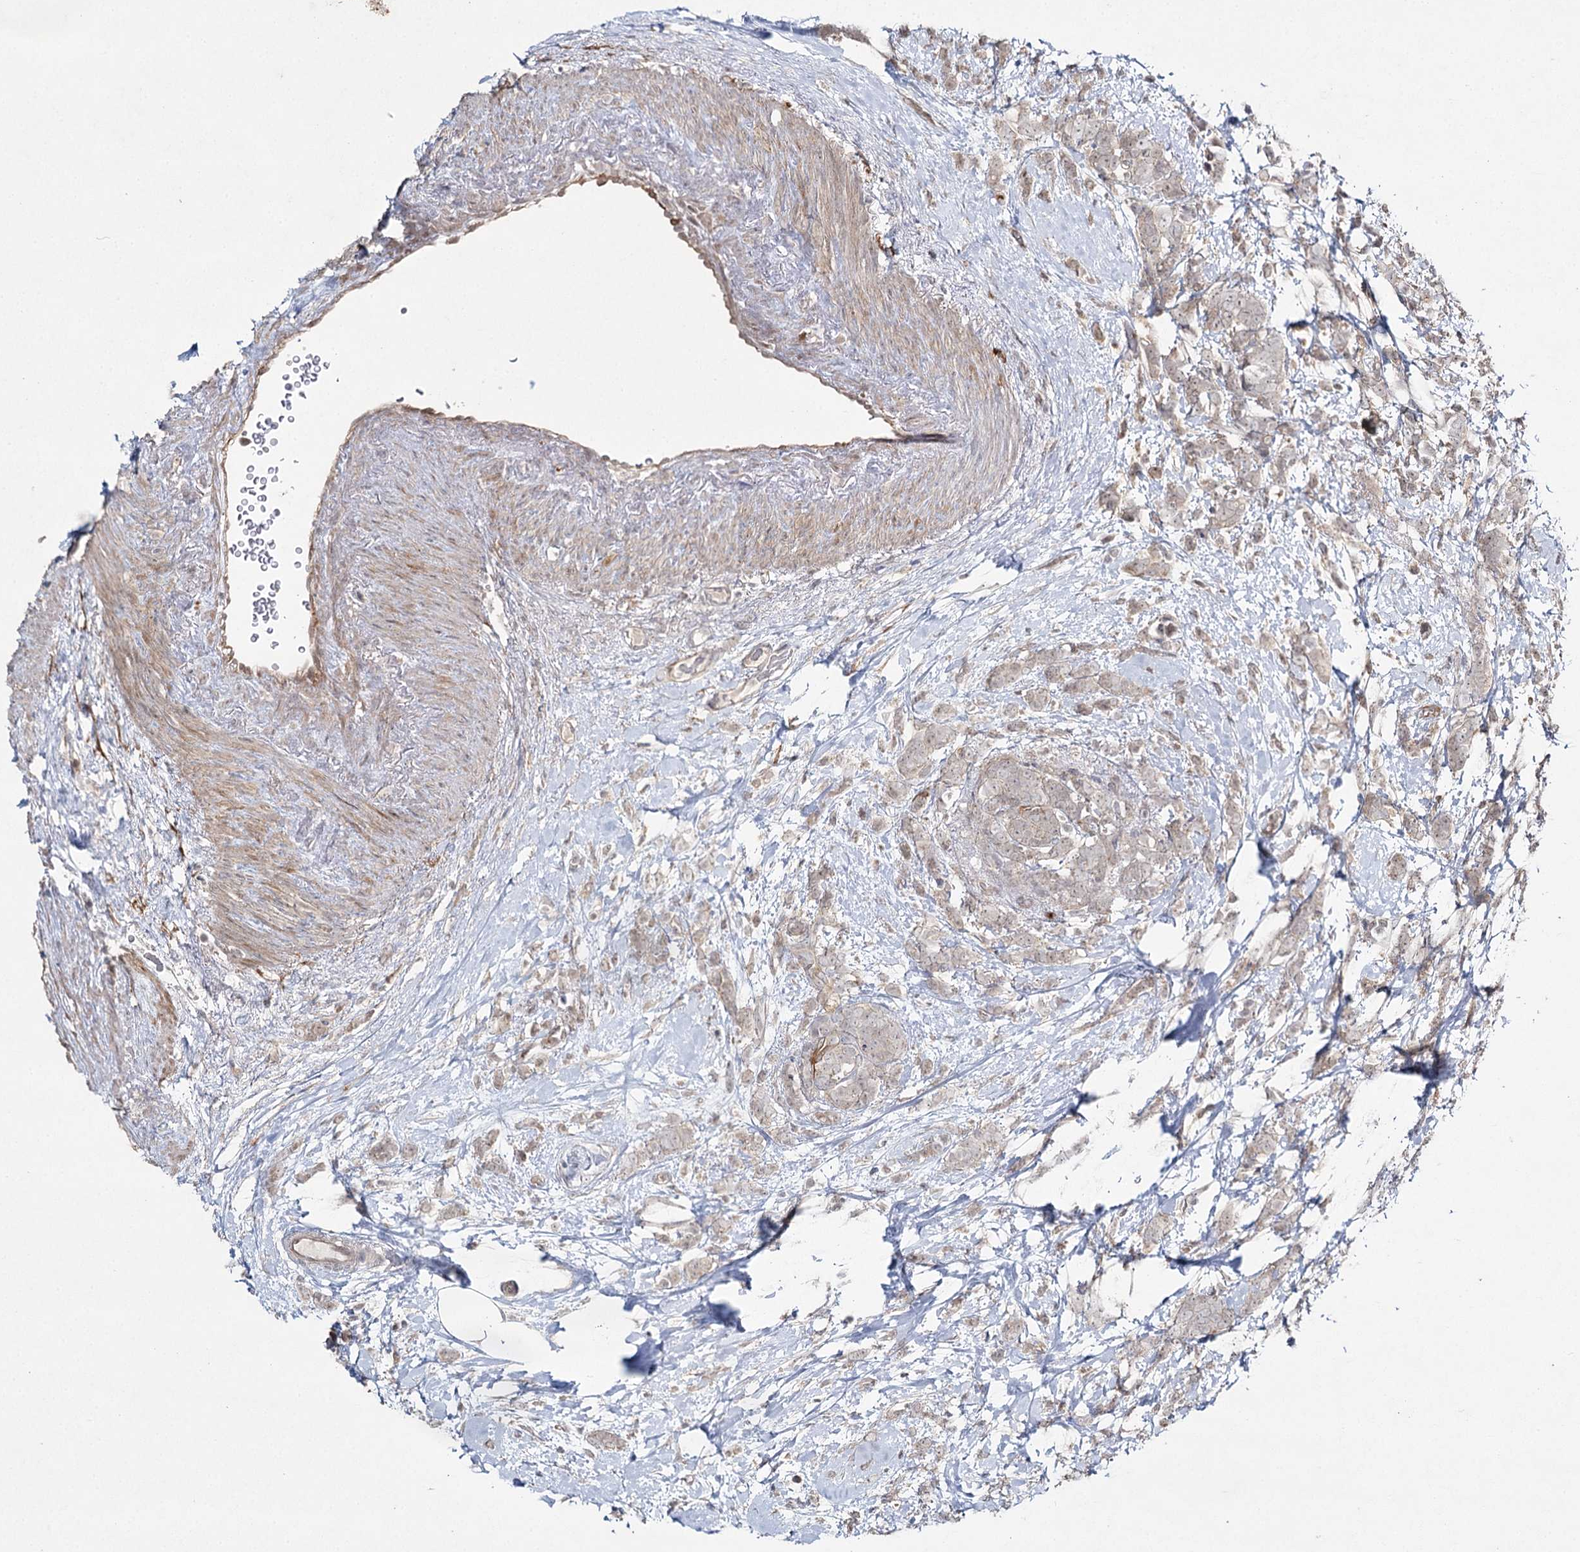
{"staining": {"intensity": "weak", "quantity": ">75%", "location": "cytoplasmic/membranous"}, "tissue": "breast cancer", "cell_type": "Tumor cells", "image_type": "cancer", "snomed": [{"axis": "morphology", "description": "Lobular carcinoma"}, {"axis": "topography", "description": "Breast"}], "caption": "High-magnification brightfield microscopy of lobular carcinoma (breast) stained with DAB (3,3'-diaminobenzidine) (brown) and counterstained with hematoxylin (blue). tumor cells exhibit weak cytoplasmic/membranous staining is present in approximately>75% of cells. (Stains: DAB (3,3'-diaminobenzidine) in brown, nuclei in blue, Microscopy: brightfield microscopy at high magnification).", "gene": "WDR44", "patient": {"sex": "female", "age": 58}}